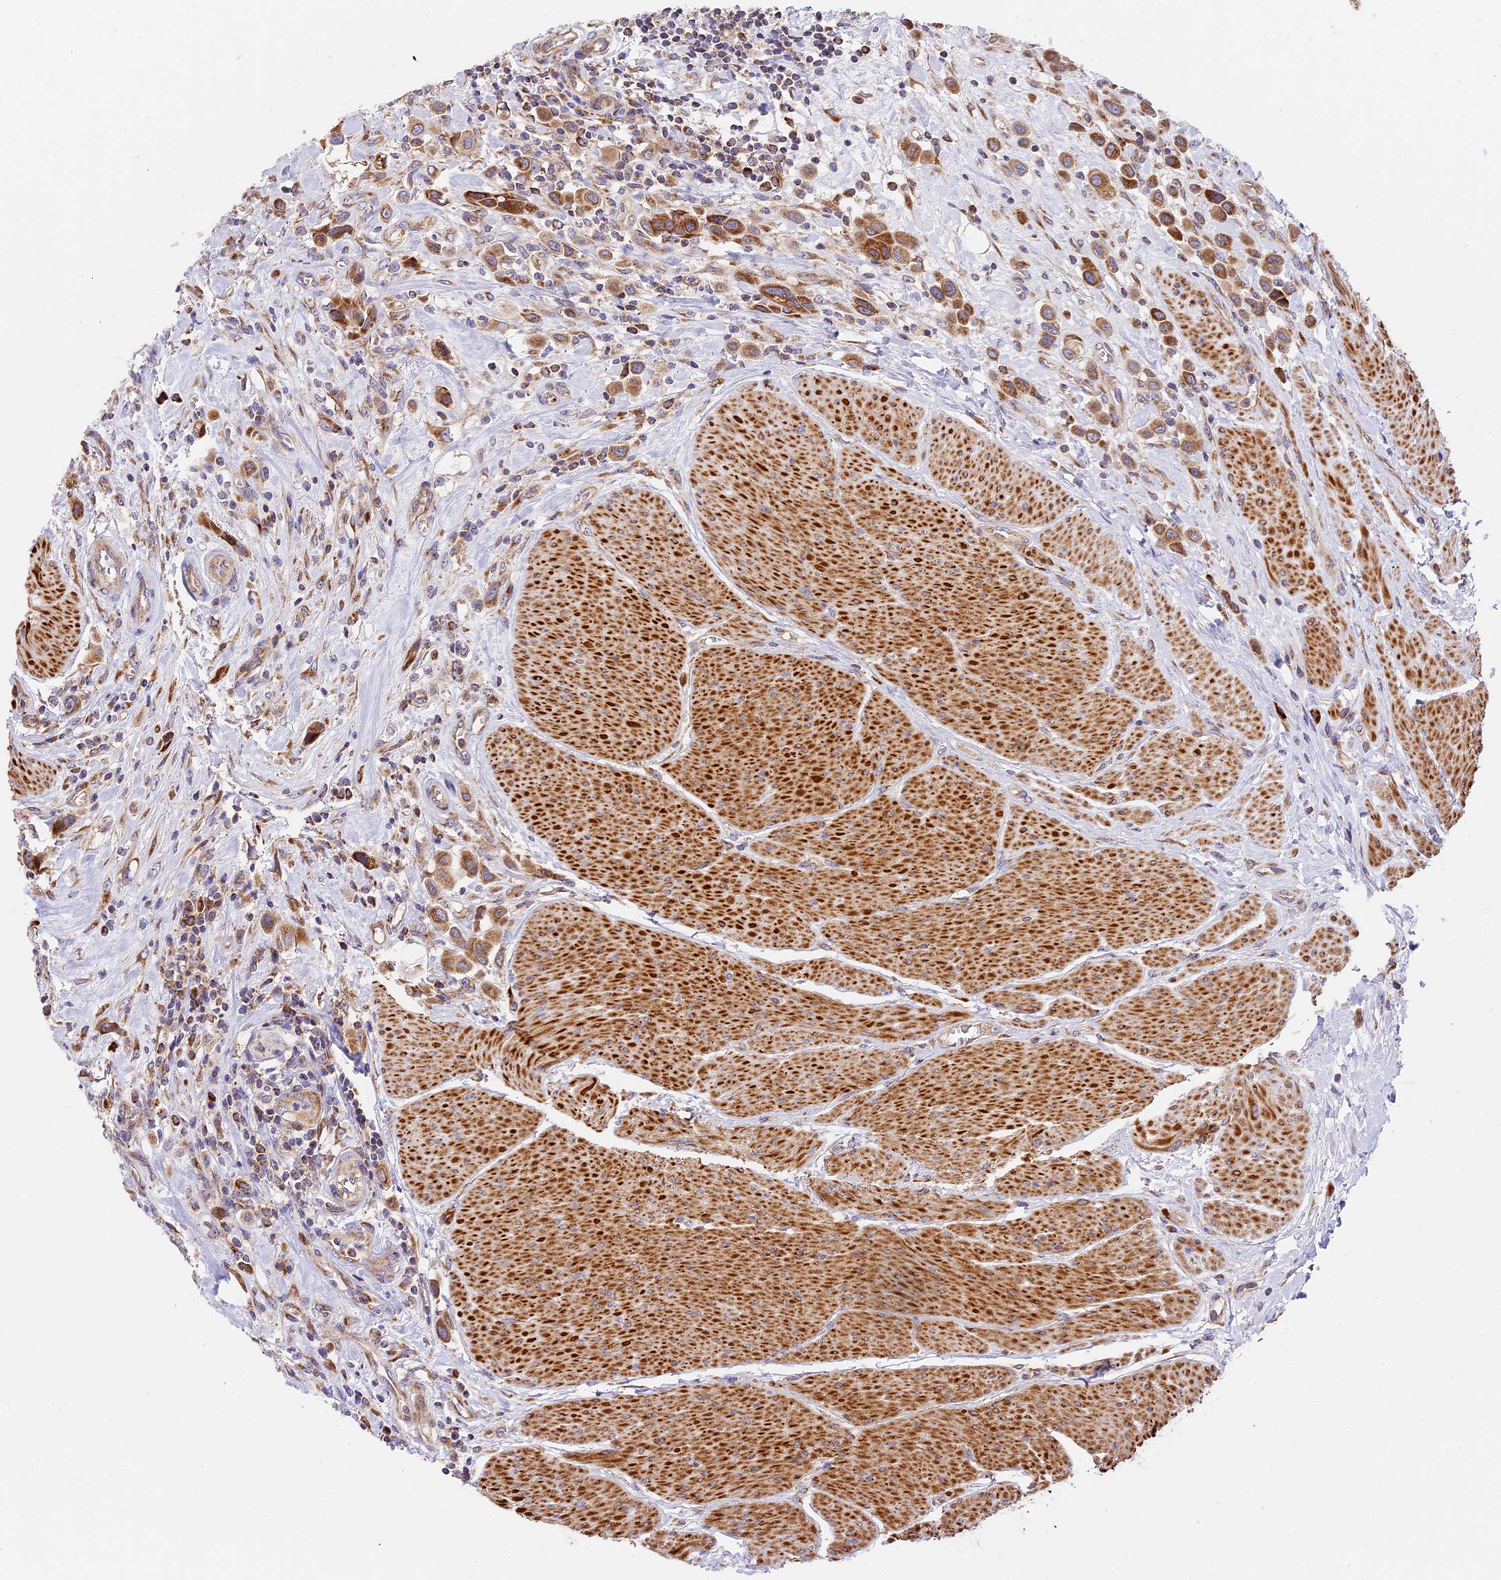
{"staining": {"intensity": "moderate", "quantity": ">75%", "location": "cytoplasmic/membranous"}, "tissue": "urothelial cancer", "cell_type": "Tumor cells", "image_type": "cancer", "snomed": [{"axis": "morphology", "description": "Urothelial carcinoma, High grade"}, {"axis": "topography", "description": "Urinary bladder"}], "caption": "A photomicrograph of high-grade urothelial carcinoma stained for a protein shows moderate cytoplasmic/membranous brown staining in tumor cells. The protein of interest is stained brown, and the nuclei are stained in blue (DAB (3,3'-diaminobenzidine) IHC with brightfield microscopy, high magnification).", "gene": "MRAS", "patient": {"sex": "male", "age": 50}}